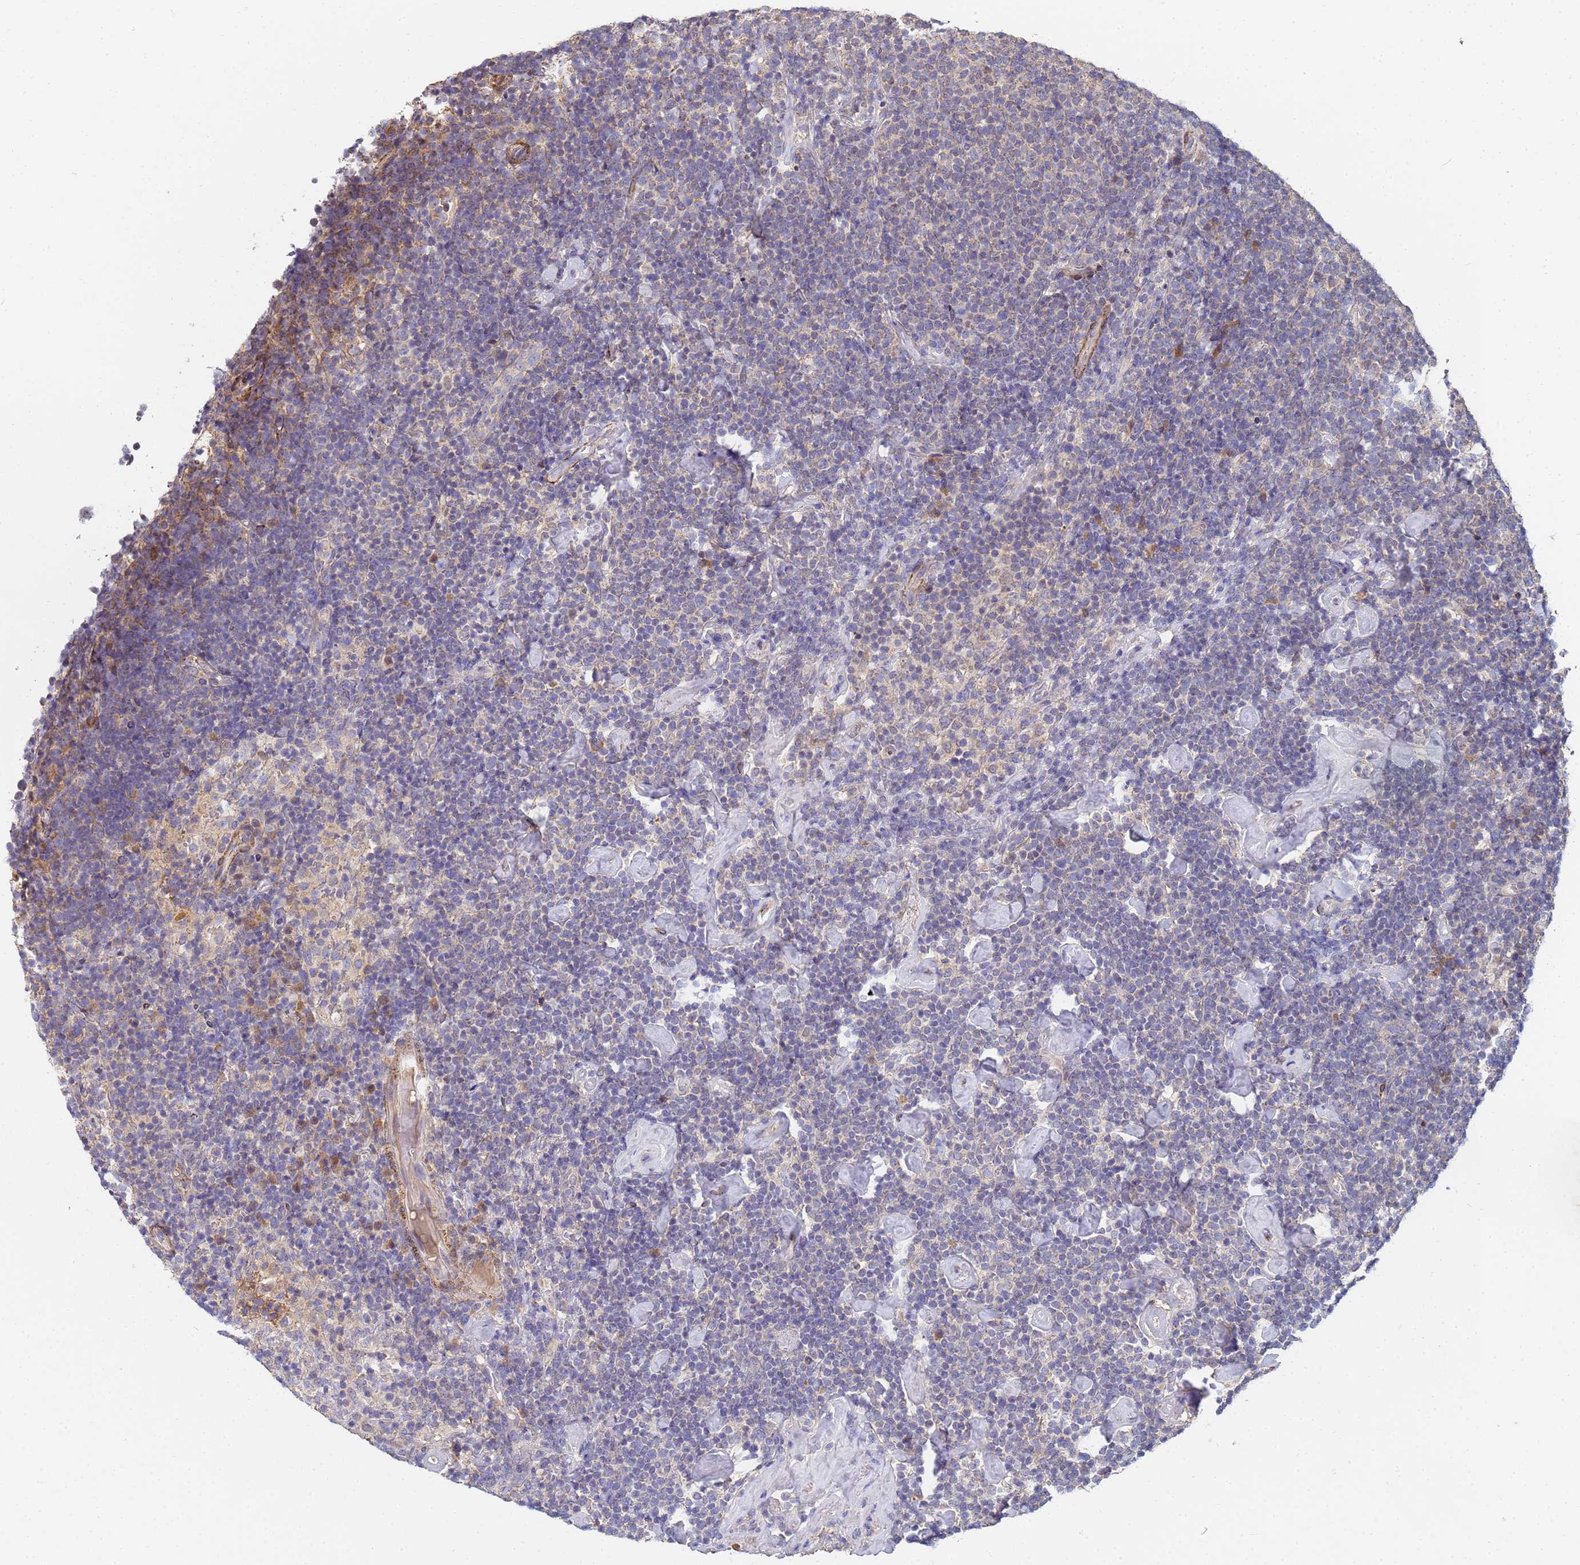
{"staining": {"intensity": "negative", "quantity": "none", "location": "none"}, "tissue": "lymphoma", "cell_type": "Tumor cells", "image_type": "cancer", "snomed": [{"axis": "morphology", "description": "Malignant lymphoma, non-Hodgkin's type, High grade"}, {"axis": "topography", "description": "Lymph node"}], "caption": "There is no significant positivity in tumor cells of lymphoma.", "gene": "C5orf34", "patient": {"sex": "male", "age": 61}}